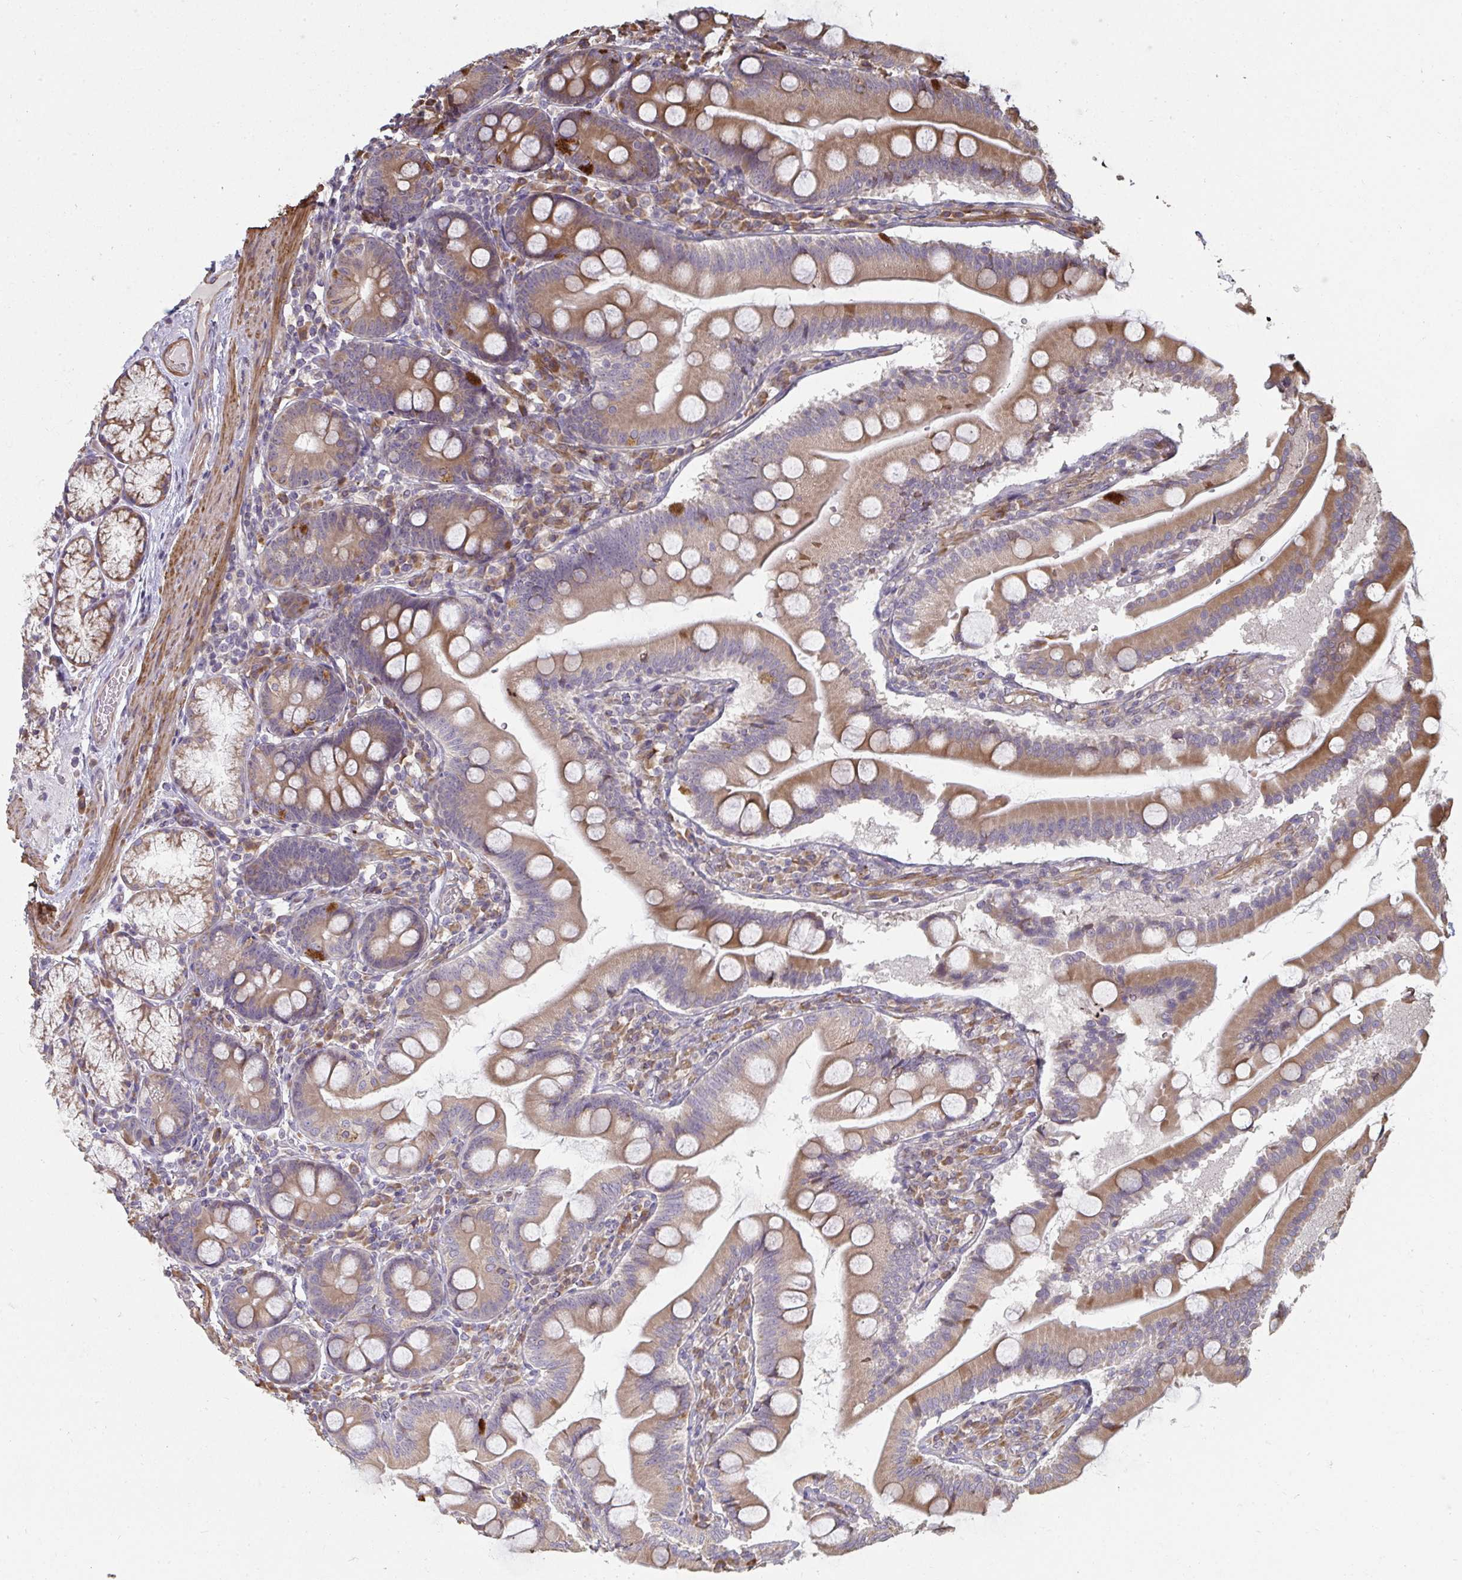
{"staining": {"intensity": "moderate", "quantity": ">75%", "location": "cytoplasmic/membranous"}, "tissue": "duodenum", "cell_type": "Glandular cells", "image_type": "normal", "snomed": [{"axis": "morphology", "description": "Normal tissue, NOS"}, {"axis": "topography", "description": "Duodenum"}], "caption": "This is an image of IHC staining of unremarkable duodenum, which shows moderate positivity in the cytoplasmic/membranous of glandular cells.", "gene": "ZFYVE28", "patient": {"sex": "female", "age": 67}}